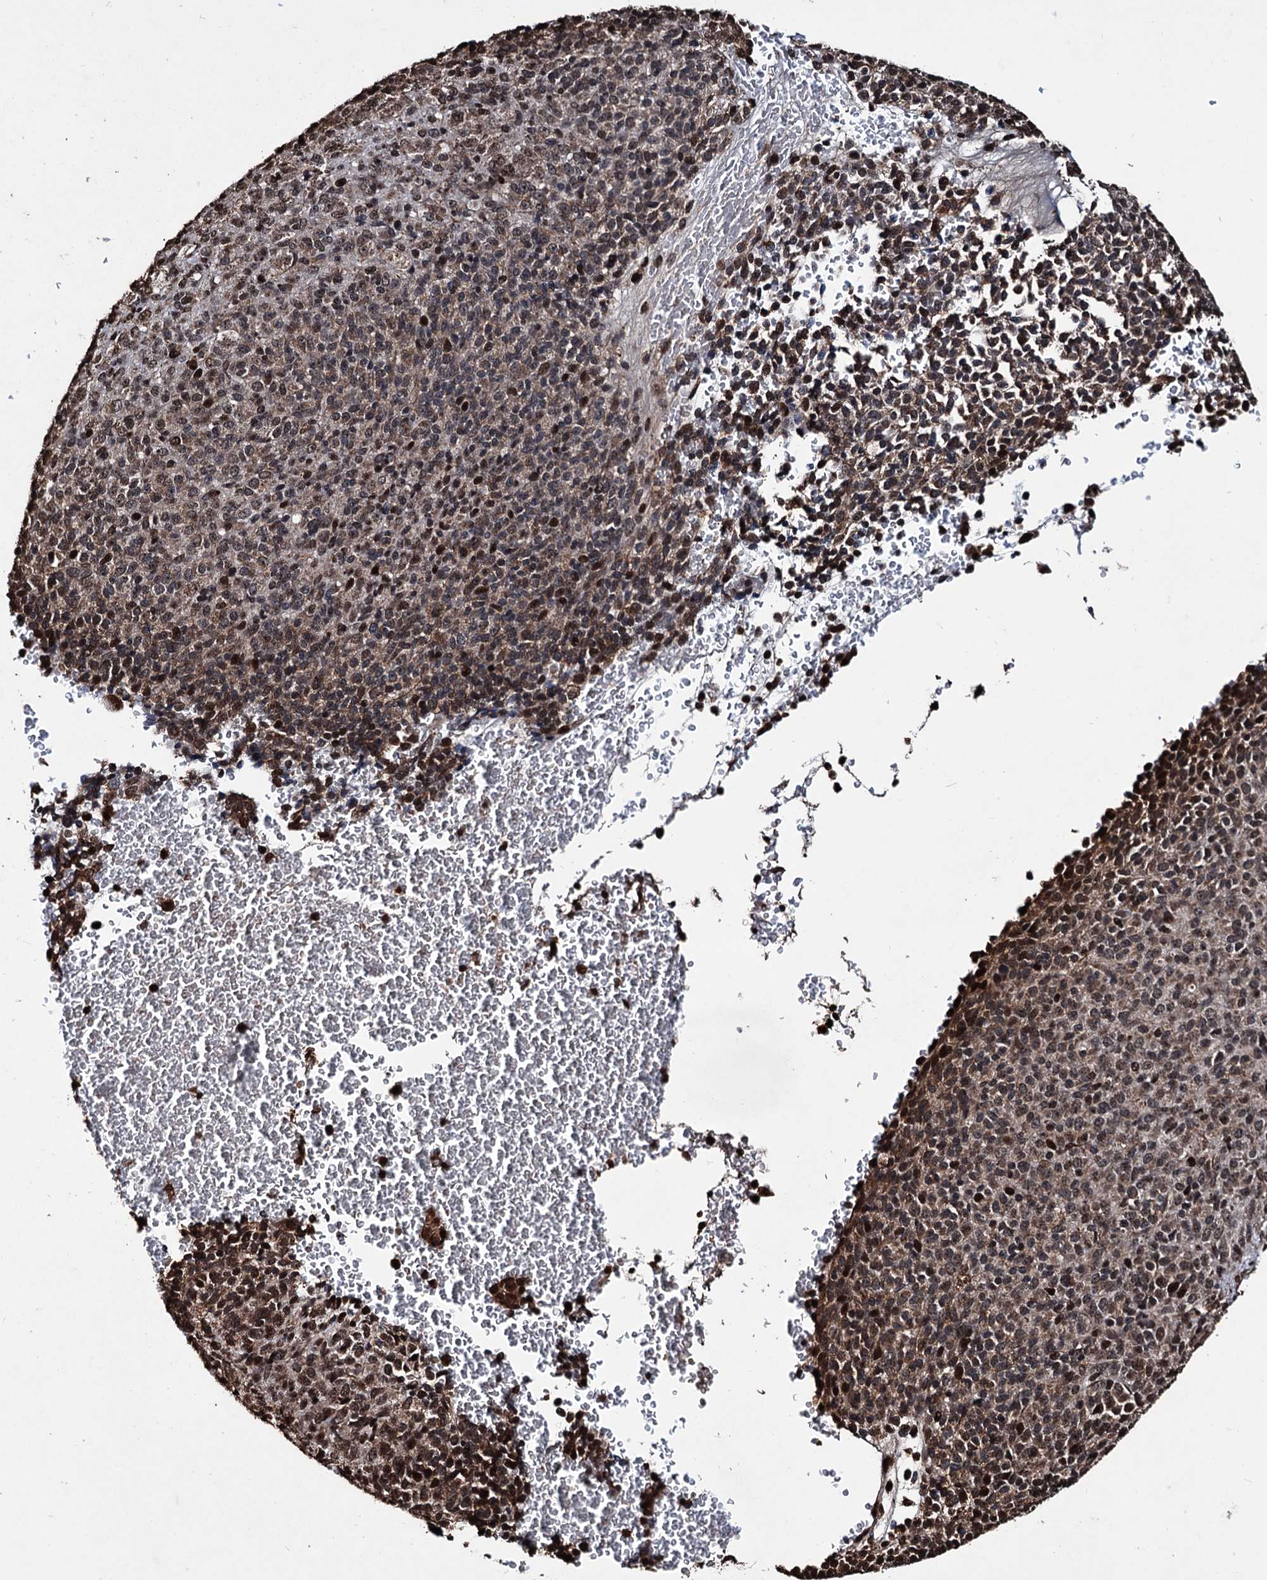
{"staining": {"intensity": "moderate", "quantity": ">75%", "location": "cytoplasmic/membranous,nuclear"}, "tissue": "melanoma", "cell_type": "Tumor cells", "image_type": "cancer", "snomed": [{"axis": "morphology", "description": "Malignant melanoma, Metastatic site"}, {"axis": "topography", "description": "Brain"}], "caption": "Immunohistochemistry image of malignant melanoma (metastatic site) stained for a protein (brown), which shows medium levels of moderate cytoplasmic/membranous and nuclear staining in about >75% of tumor cells.", "gene": "EYA4", "patient": {"sex": "female", "age": 56}}